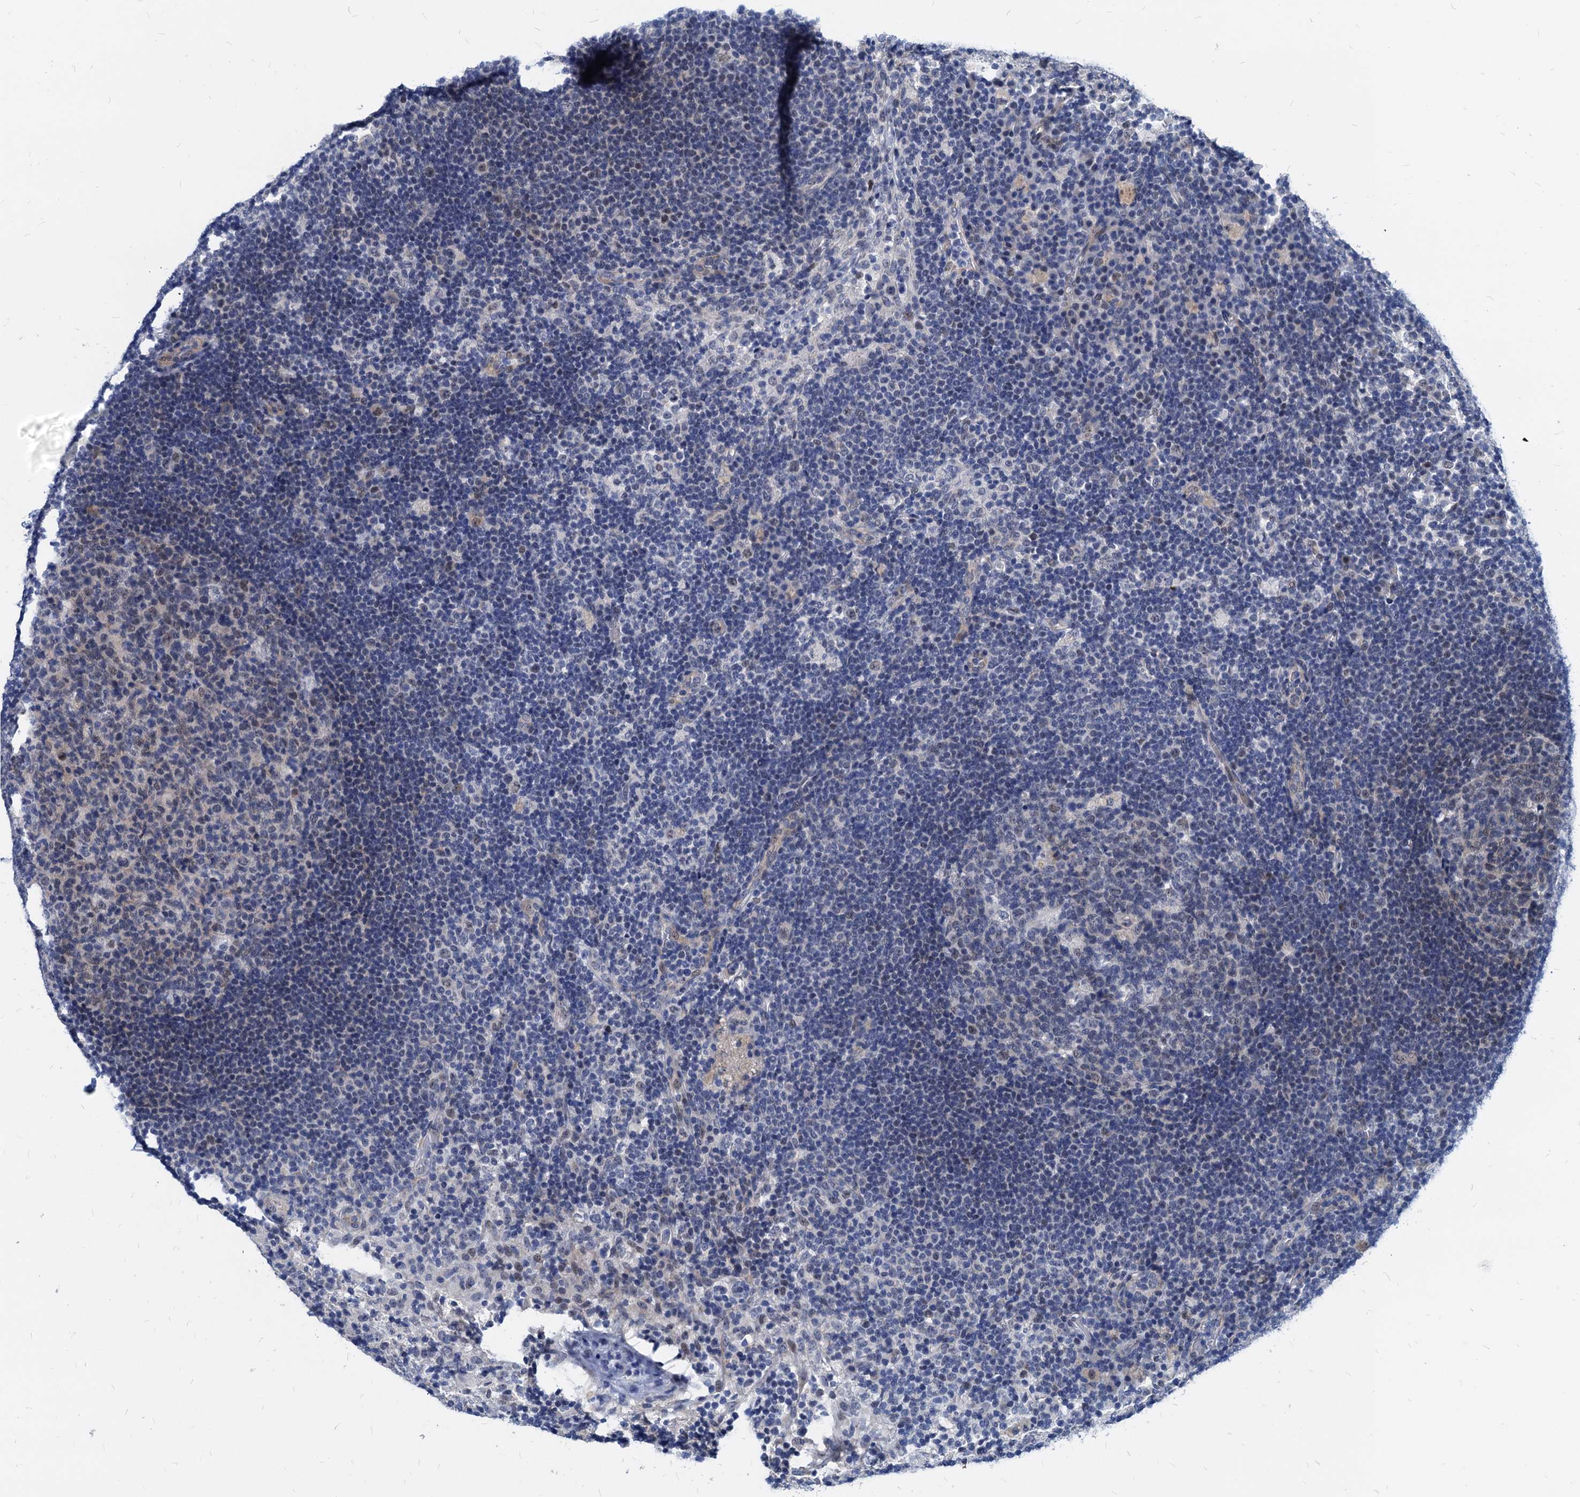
{"staining": {"intensity": "negative", "quantity": "none", "location": "none"}, "tissue": "lymph node", "cell_type": "Germinal center cells", "image_type": "normal", "snomed": [{"axis": "morphology", "description": "Normal tissue, NOS"}, {"axis": "topography", "description": "Lymph node"}], "caption": "This is a histopathology image of IHC staining of benign lymph node, which shows no expression in germinal center cells.", "gene": "HSF2", "patient": {"sex": "female", "age": 70}}